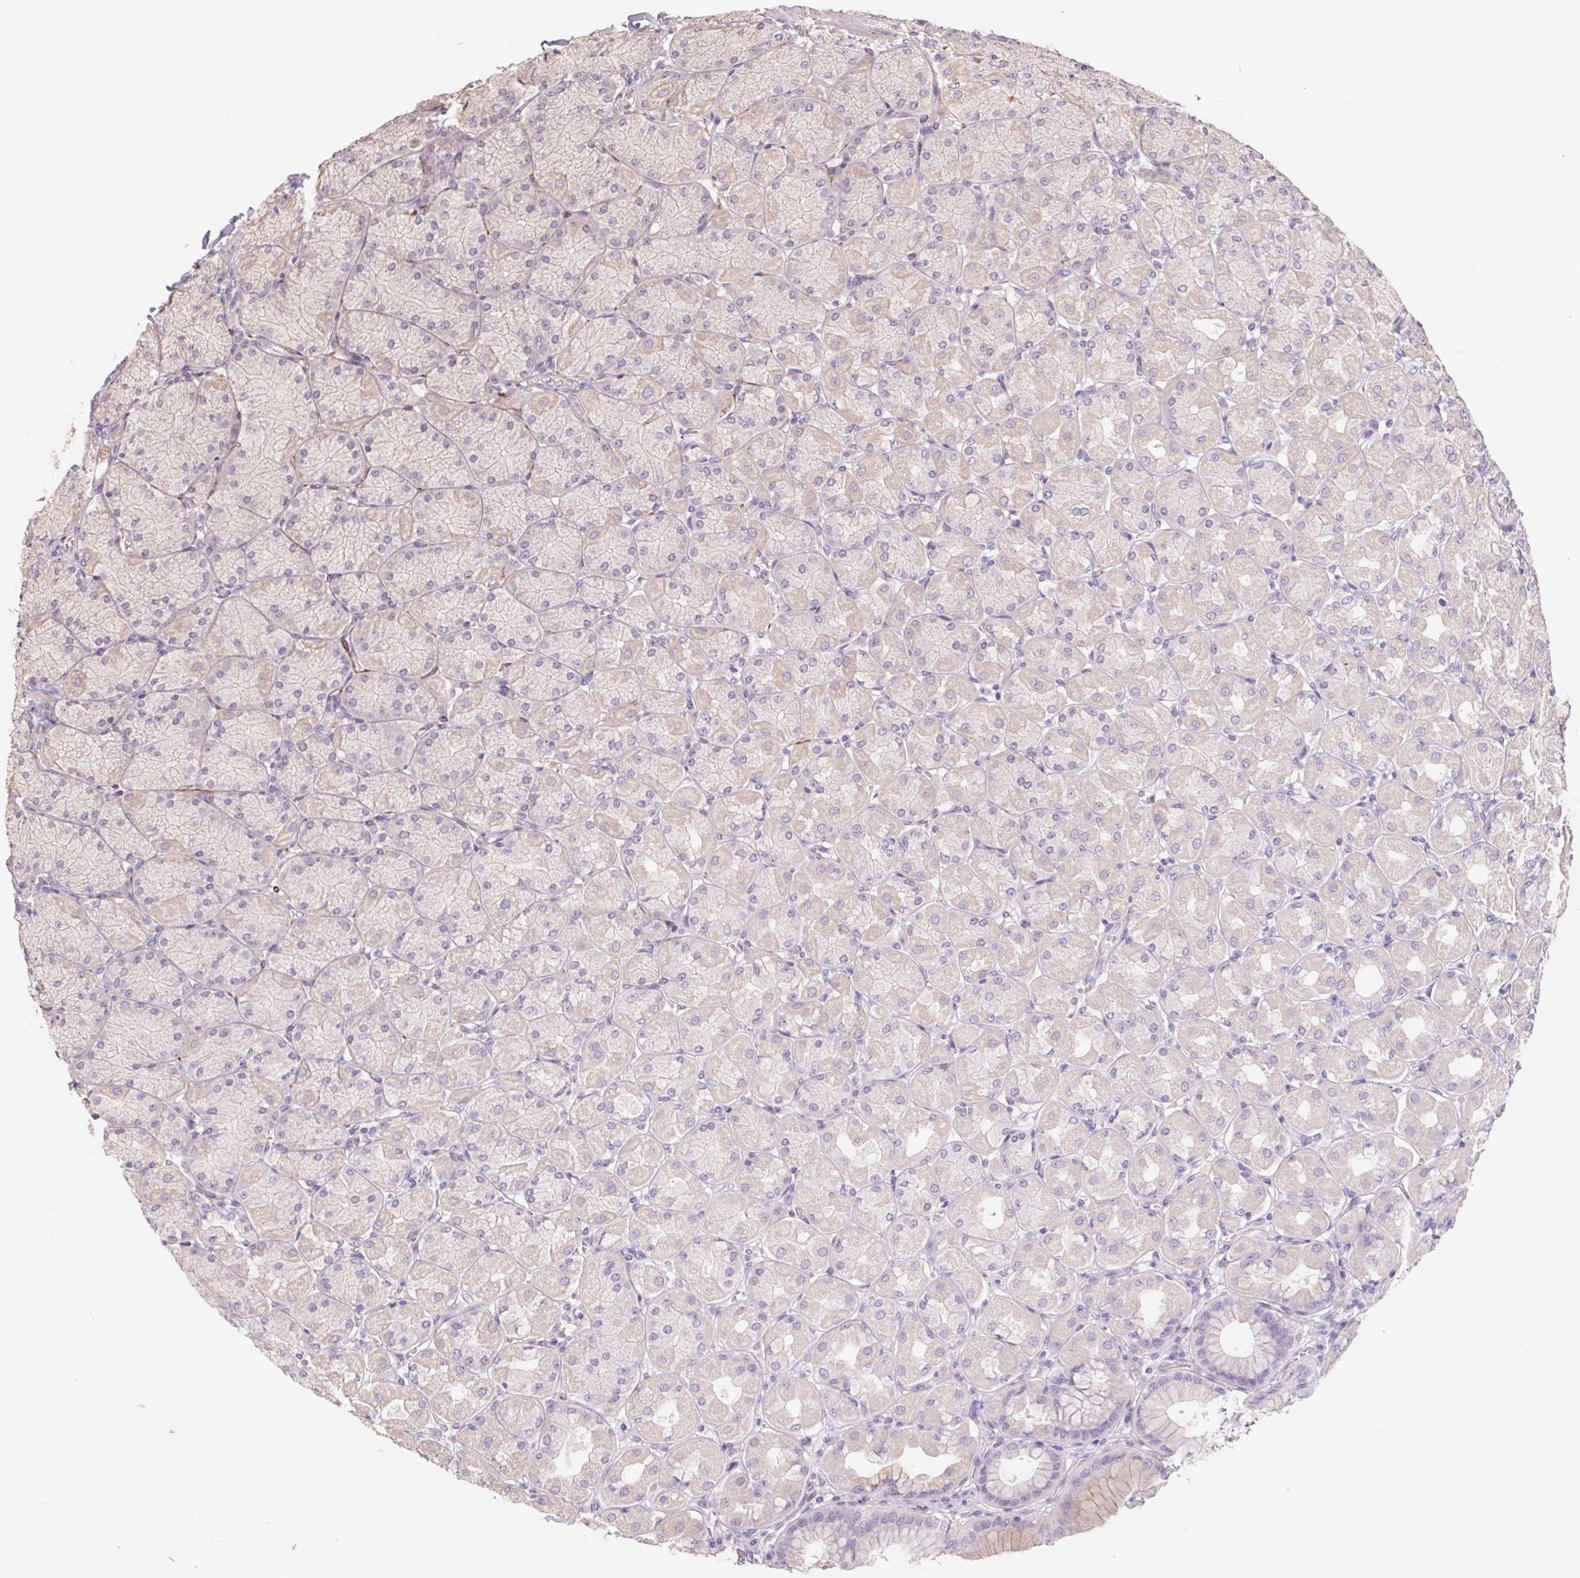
{"staining": {"intensity": "weak", "quantity": "25%-75%", "location": "cytoplasmic/membranous"}, "tissue": "stomach", "cell_type": "Glandular cells", "image_type": "normal", "snomed": [{"axis": "morphology", "description": "Normal tissue, NOS"}, {"axis": "topography", "description": "Stomach, upper"}], "caption": "The photomicrograph demonstrates staining of unremarkable stomach, revealing weak cytoplasmic/membranous protein expression (brown color) within glandular cells.", "gene": "GRM2", "patient": {"sex": "female", "age": 56}}